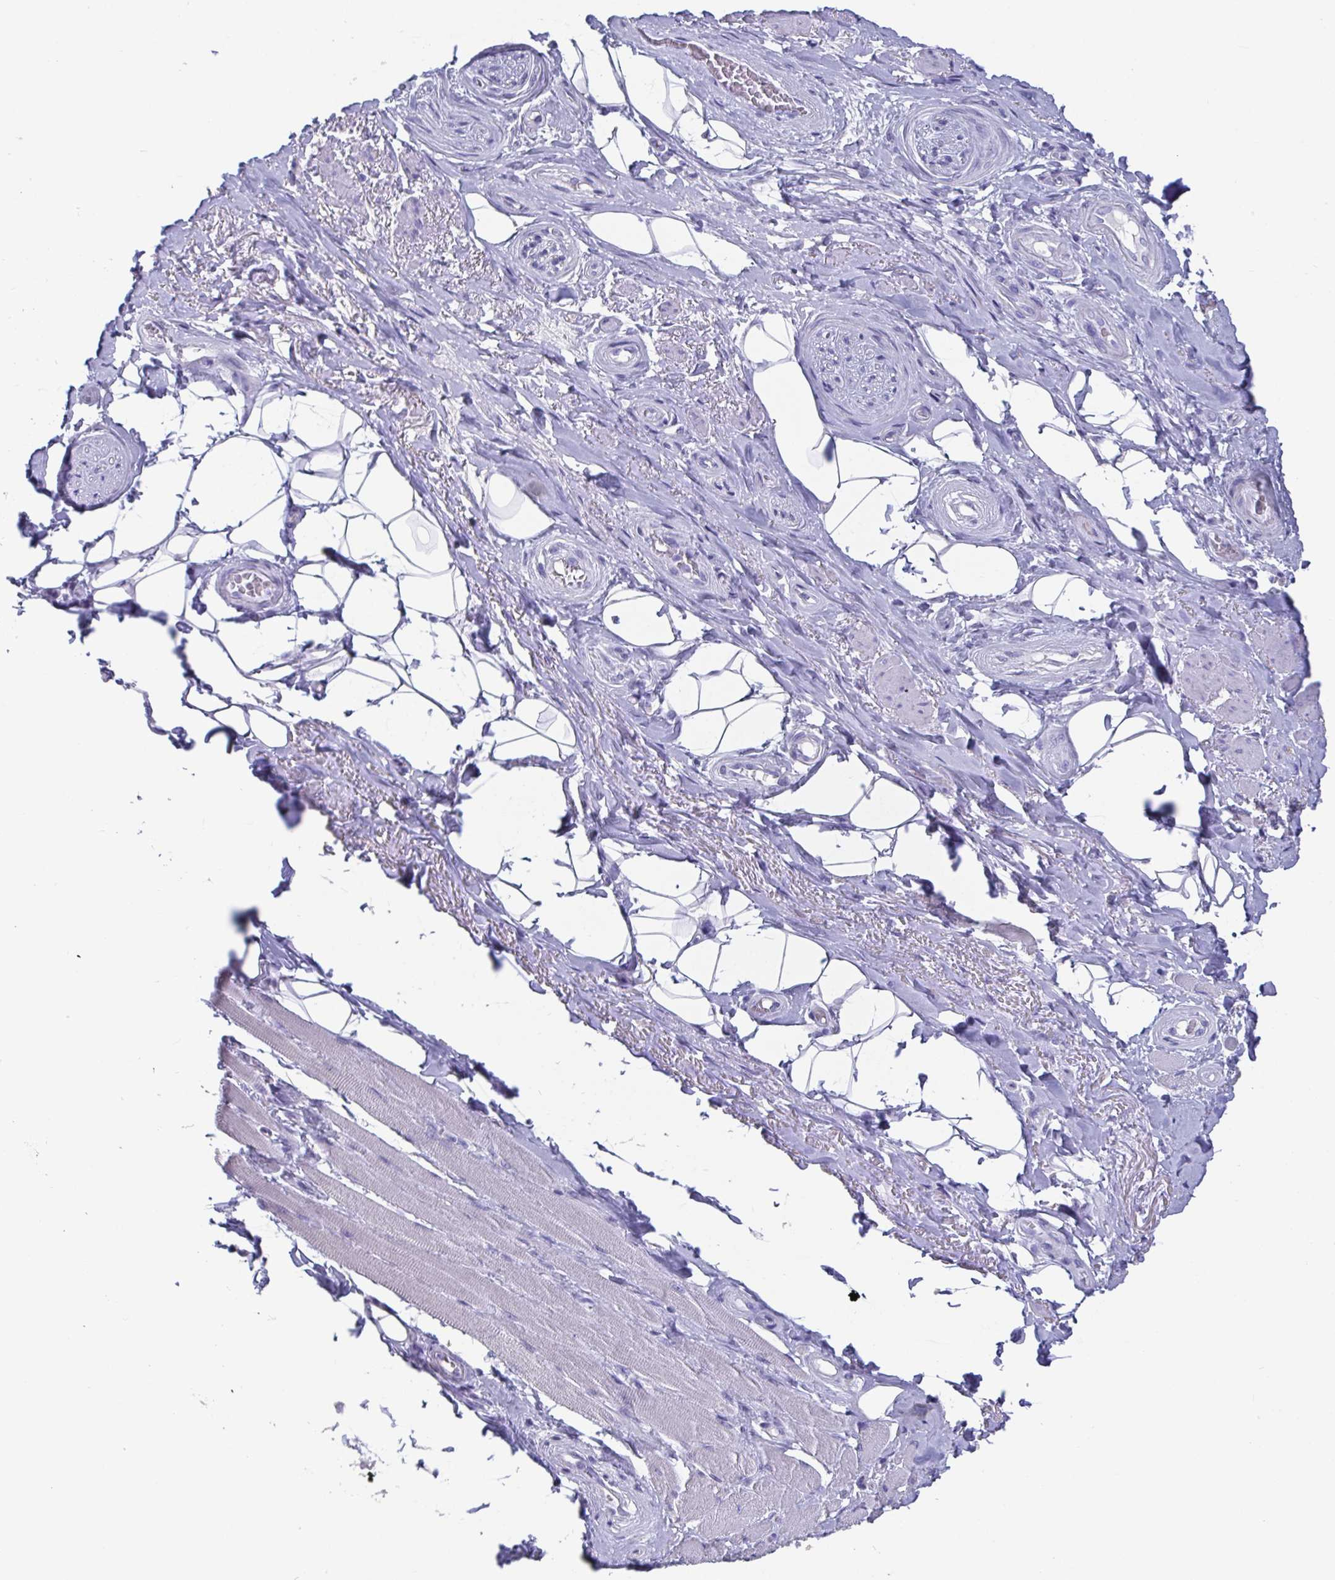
{"staining": {"intensity": "negative", "quantity": "none", "location": "none"}, "tissue": "adipose tissue", "cell_type": "Adipocytes", "image_type": "normal", "snomed": [{"axis": "morphology", "description": "Normal tissue, NOS"}, {"axis": "topography", "description": "Anal"}, {"axis": "topography", "description": "Peripheral nerve tissue"}], "caption": "Immunohistochemistry photomicrograph of normal human adipose tissue stained for a protein (brown), which reveals no positivity in adipocytes.", "gene": "SCGN", "patient": {"sex": "male", "age": 53}}